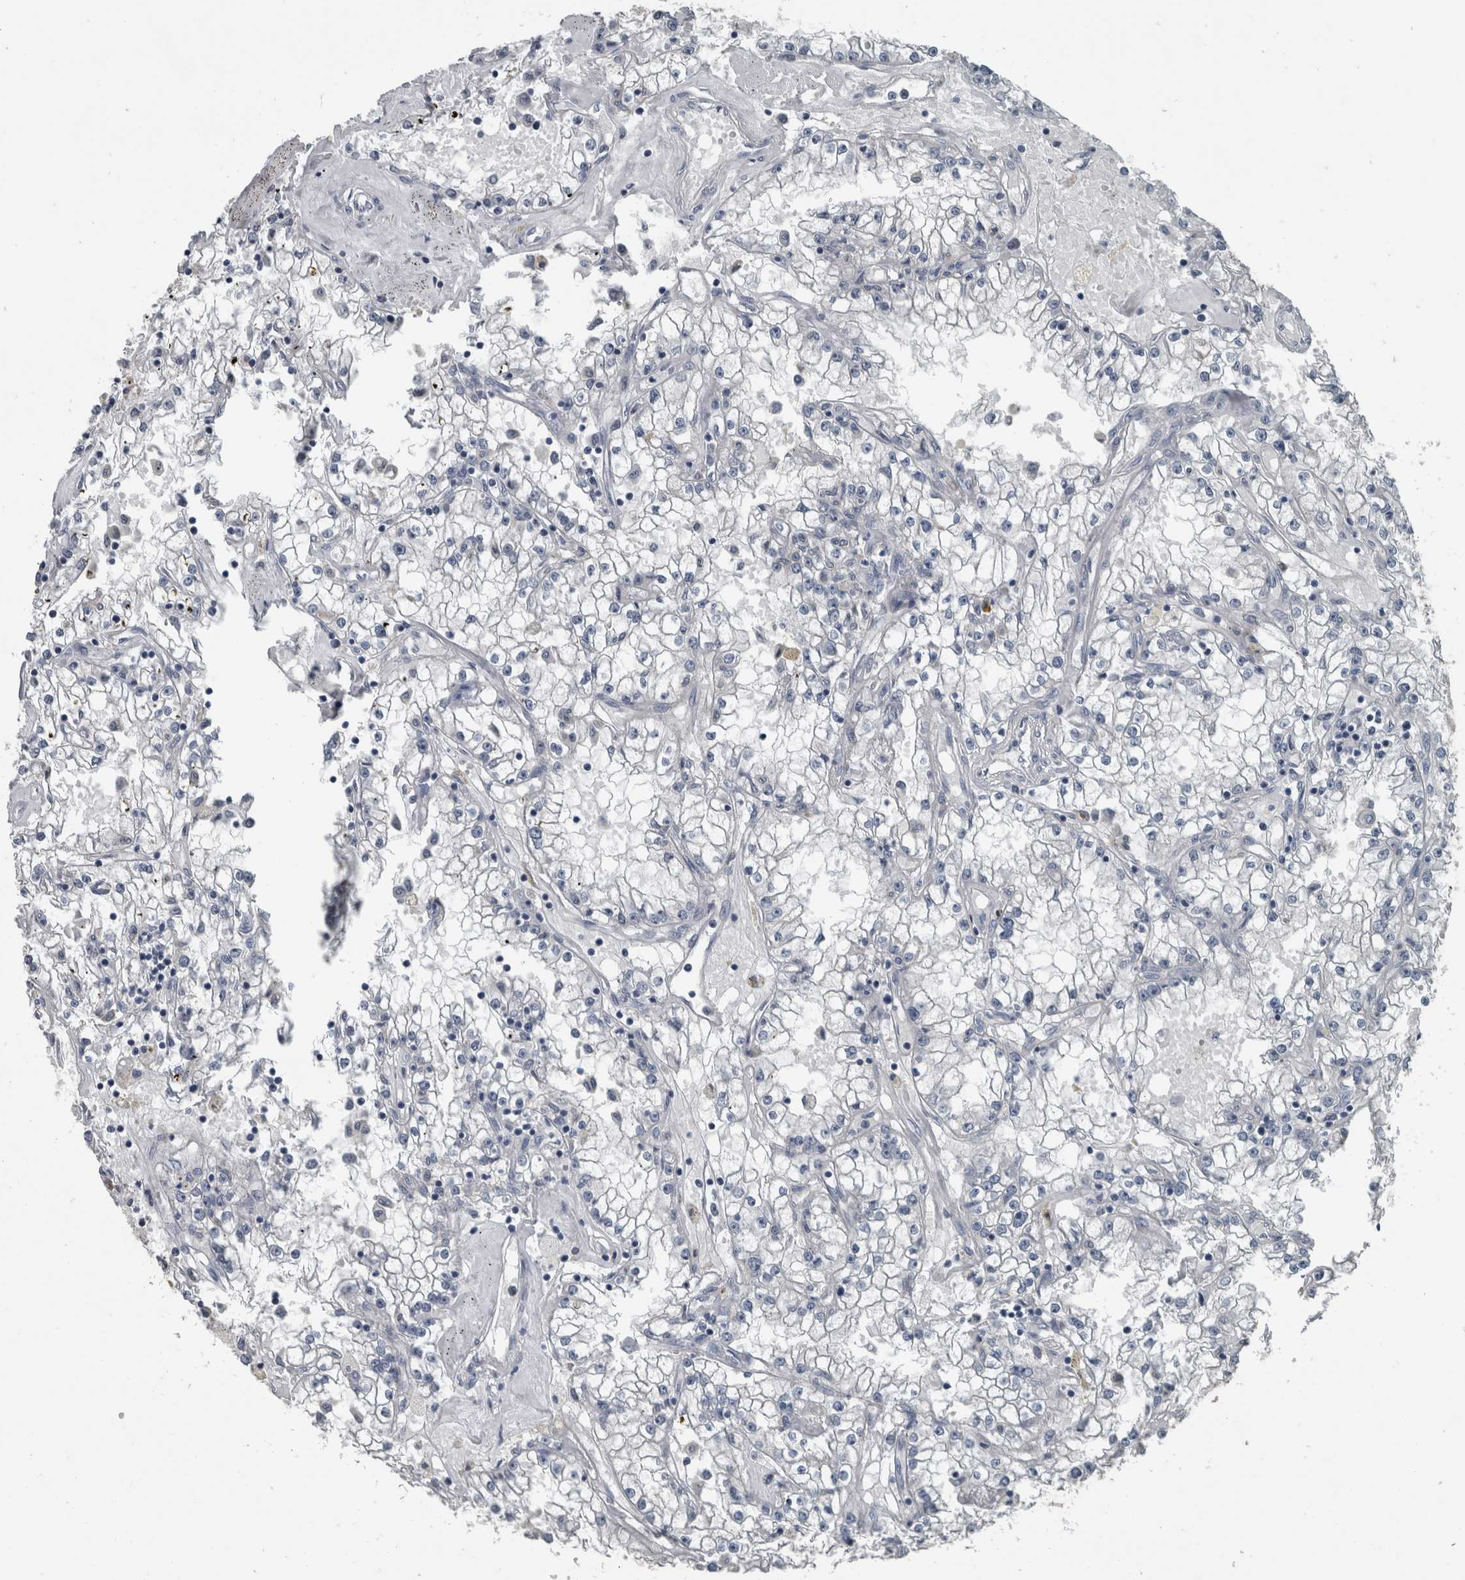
{"staining": {"intensity": "negative", "quantity": "none", "location": "none"}, "tissue": "renal cancer", "cell_type": "Tumor cells", "image_type": "cancer", "snomed": [{"axis": "morphology", "description": "Adenocarcinoma, NOS"}, {"axis": "topography", "description": "Kidney"}], "caption": "Image shows no protein staining in tumor cells of renal adenocarcinoma tissue.", "gene": "KRT20", "patient": {"sex": "male", "age": 56}}